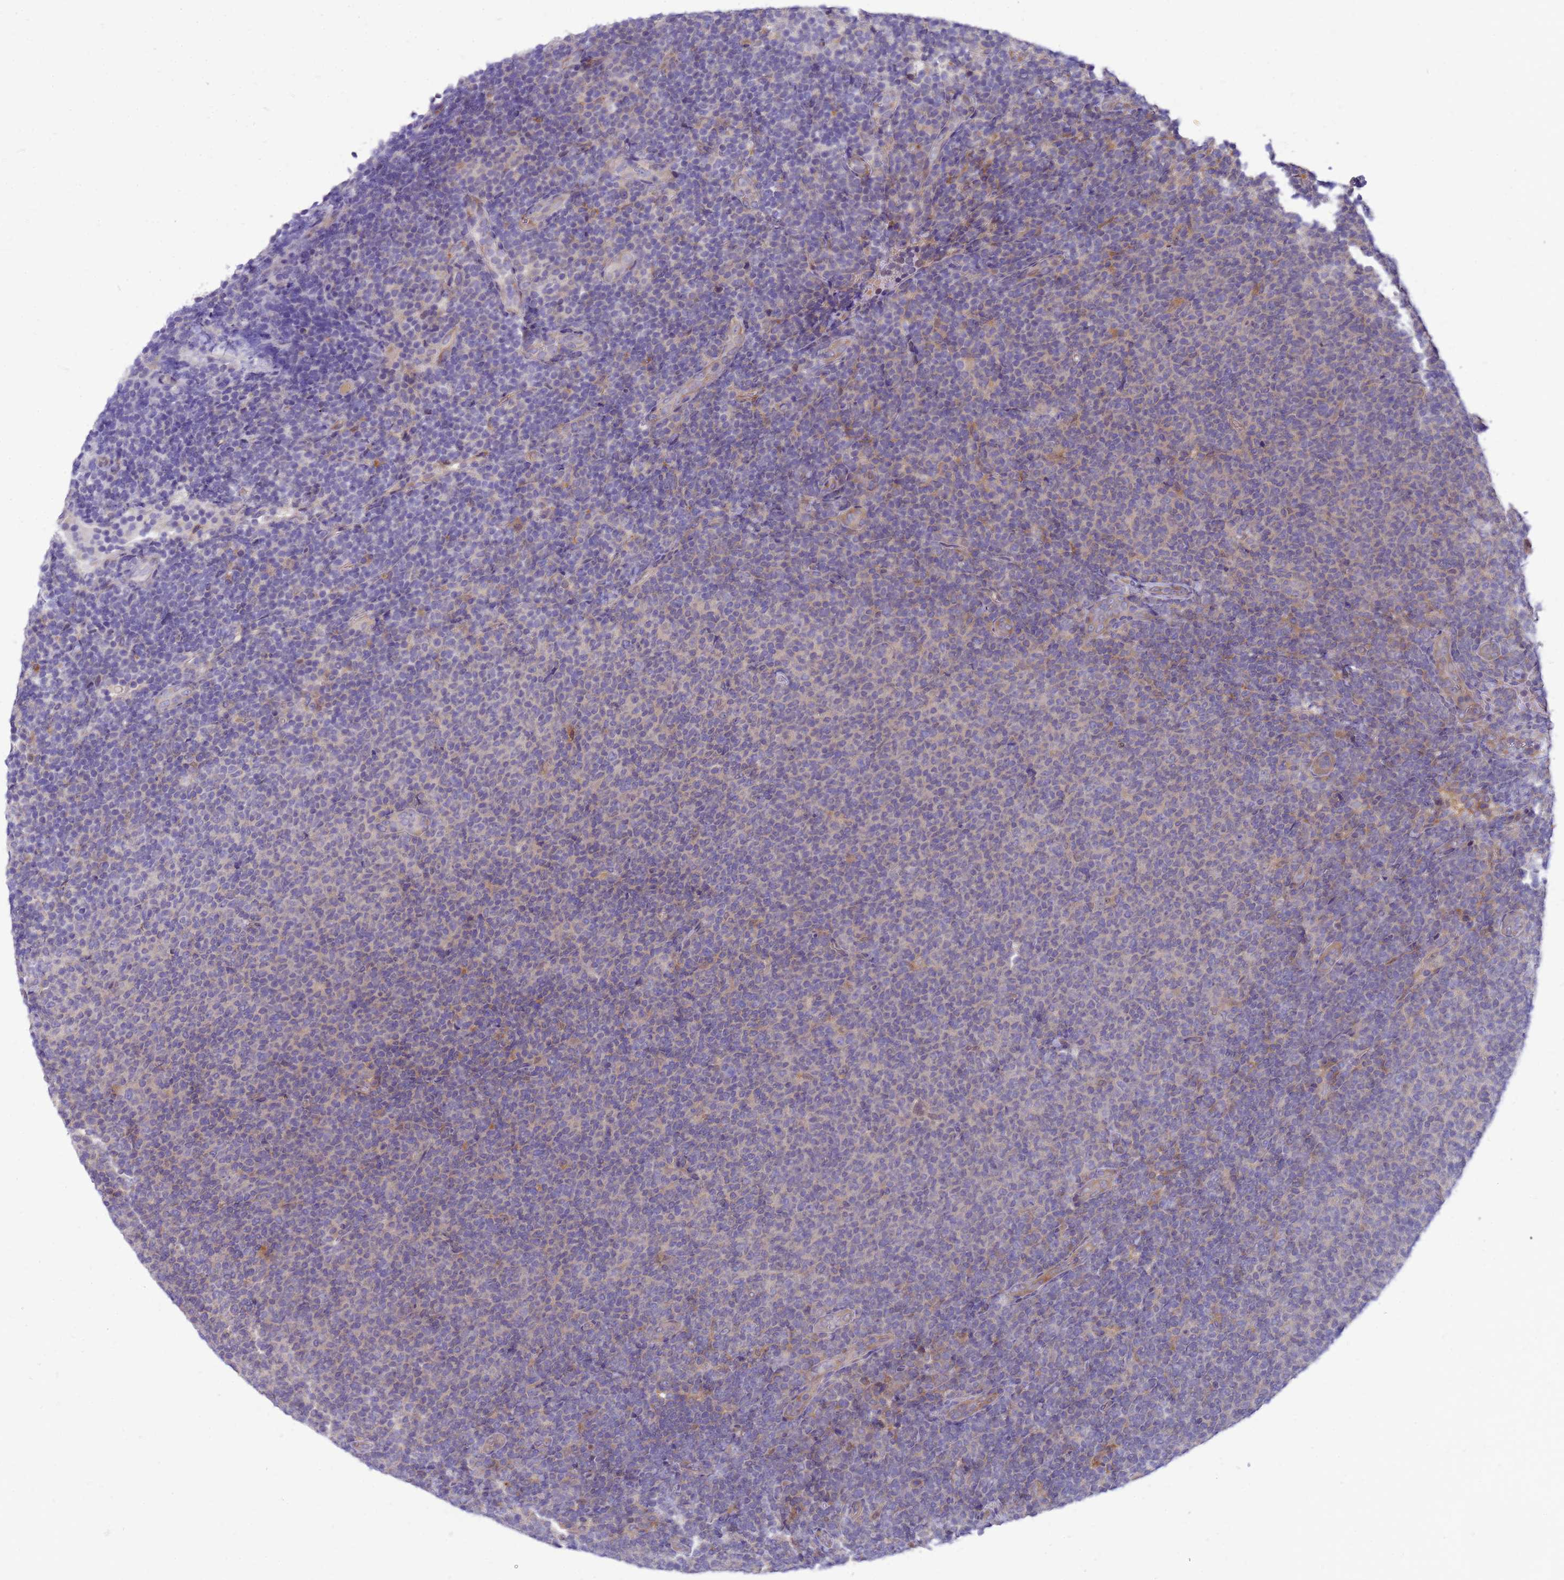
{"staining": {"intensity": "negative", "quantity": "none", "location": "none"}, "tissue": "lymphoma", "cell_type": "Tumor cells", "image_type": "cancer", "snomed": [{"axis": "morphology", "description": "Malignant lymphoma, non-Hodgkin's type, Low grade"}, {"axis": "topography", "description": "Lymph node"}], "caption": "Photomicrograph shows no protein expression in tumor cells of malignant lymphoma, non-Hodgkin's type (low-grade) tissue. The staining is performed using DAB (3,3'-diaminobenzidine) brown chromogen with nuclei counter-stained in using hematoxylin.", "gene": "ENOPH1", "patient": {"sex": "male", "age": 66}}